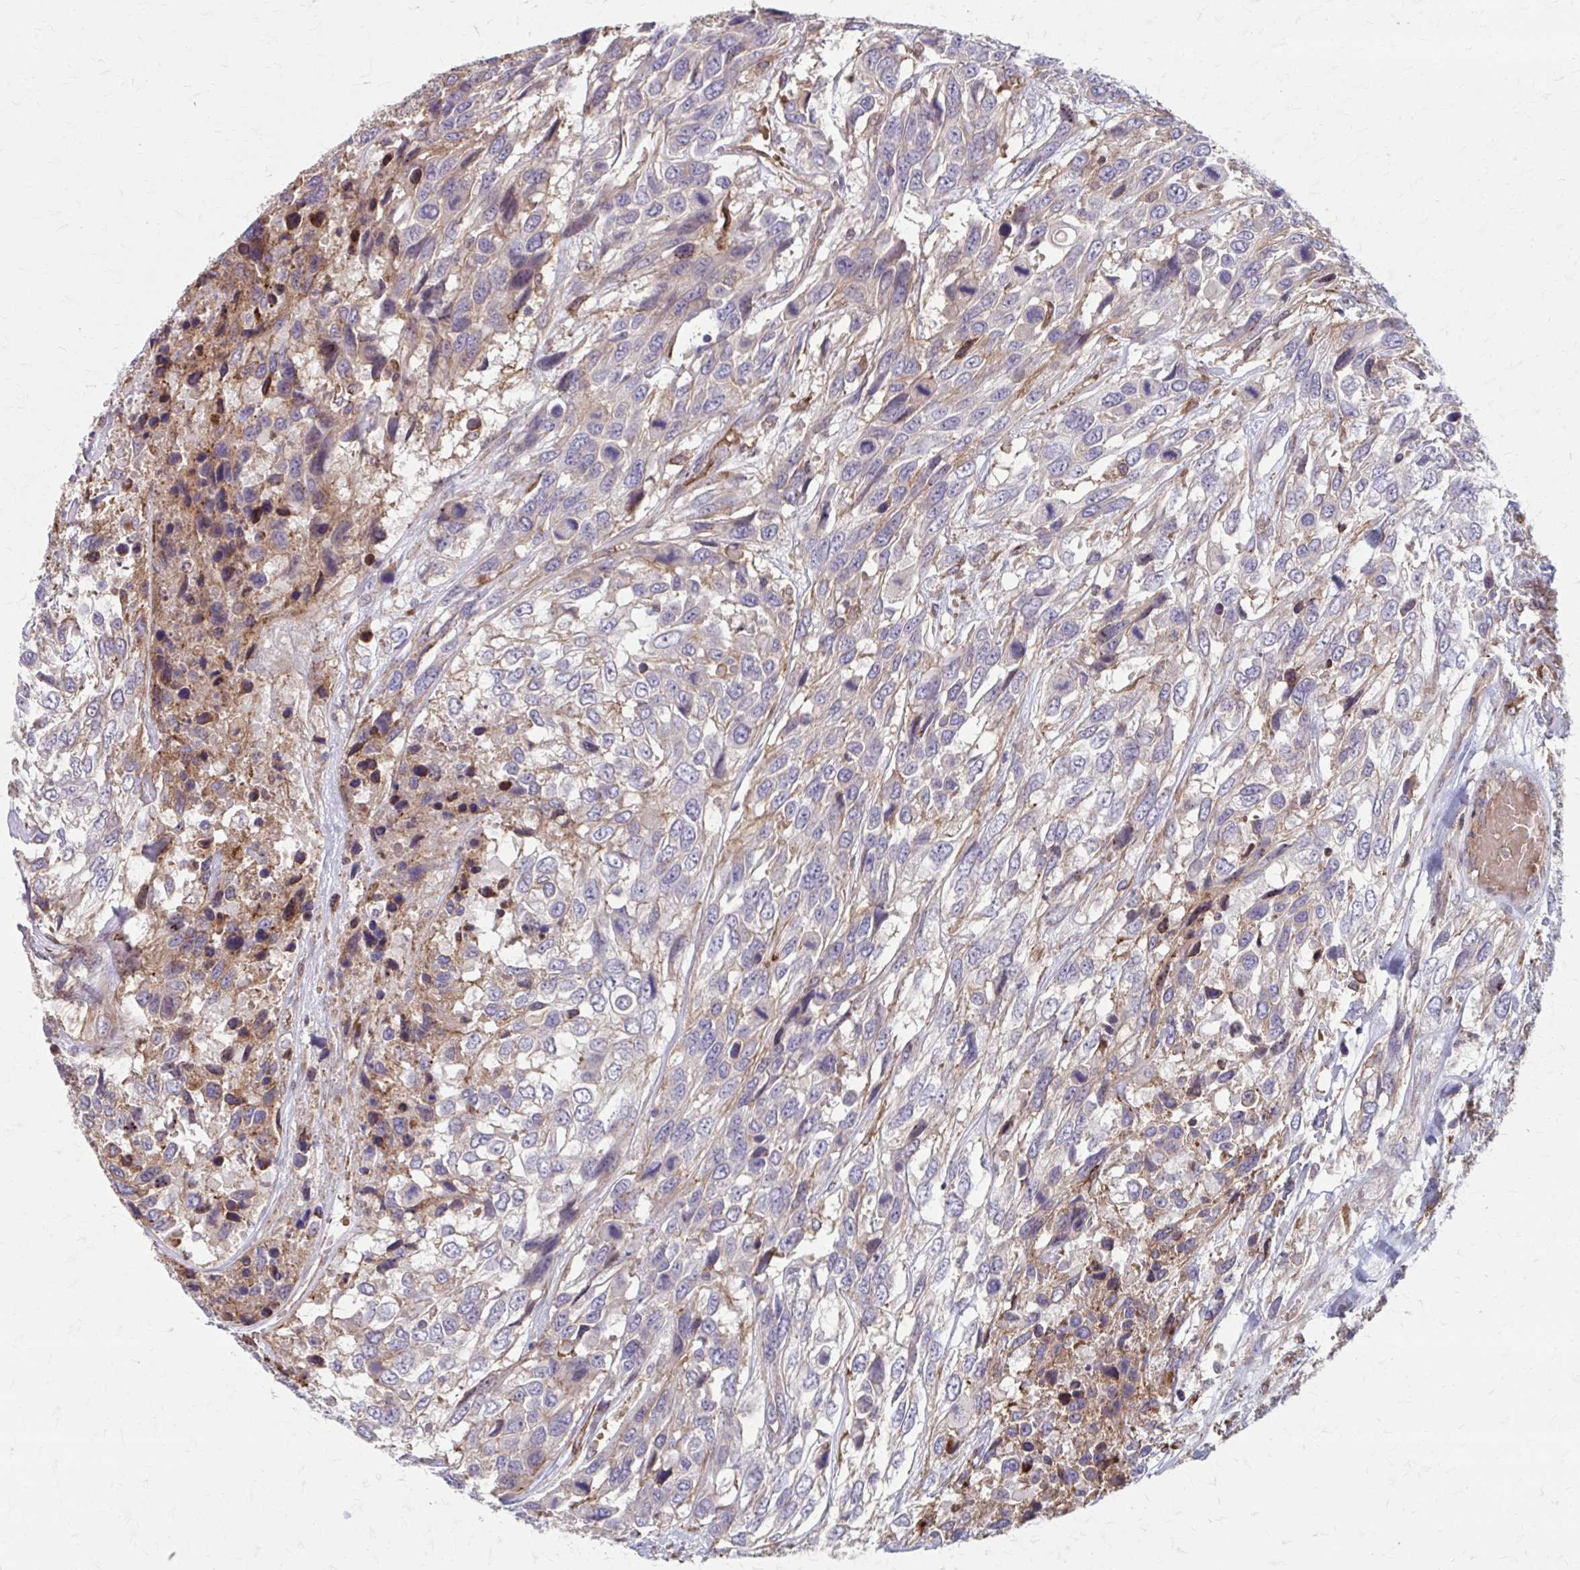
{"staining": {"intensity": "negative", "quantity": "none", "location": "none"}, "tissue": "urothelial cancer", "cell_type": "Tumor cells", "image_type": "cancer", "snomed": [{"axis": "morphology", "description": "Urothelial carcinoma, High grade"}, {"axis": "topography", "description": "Urinary bladder"}], "caption": "This is an IHC image of urothelial cancer. There is no staining in tumor cells.", "gene": "MMP14", "patient": {"sex": "female", "age": 70}}